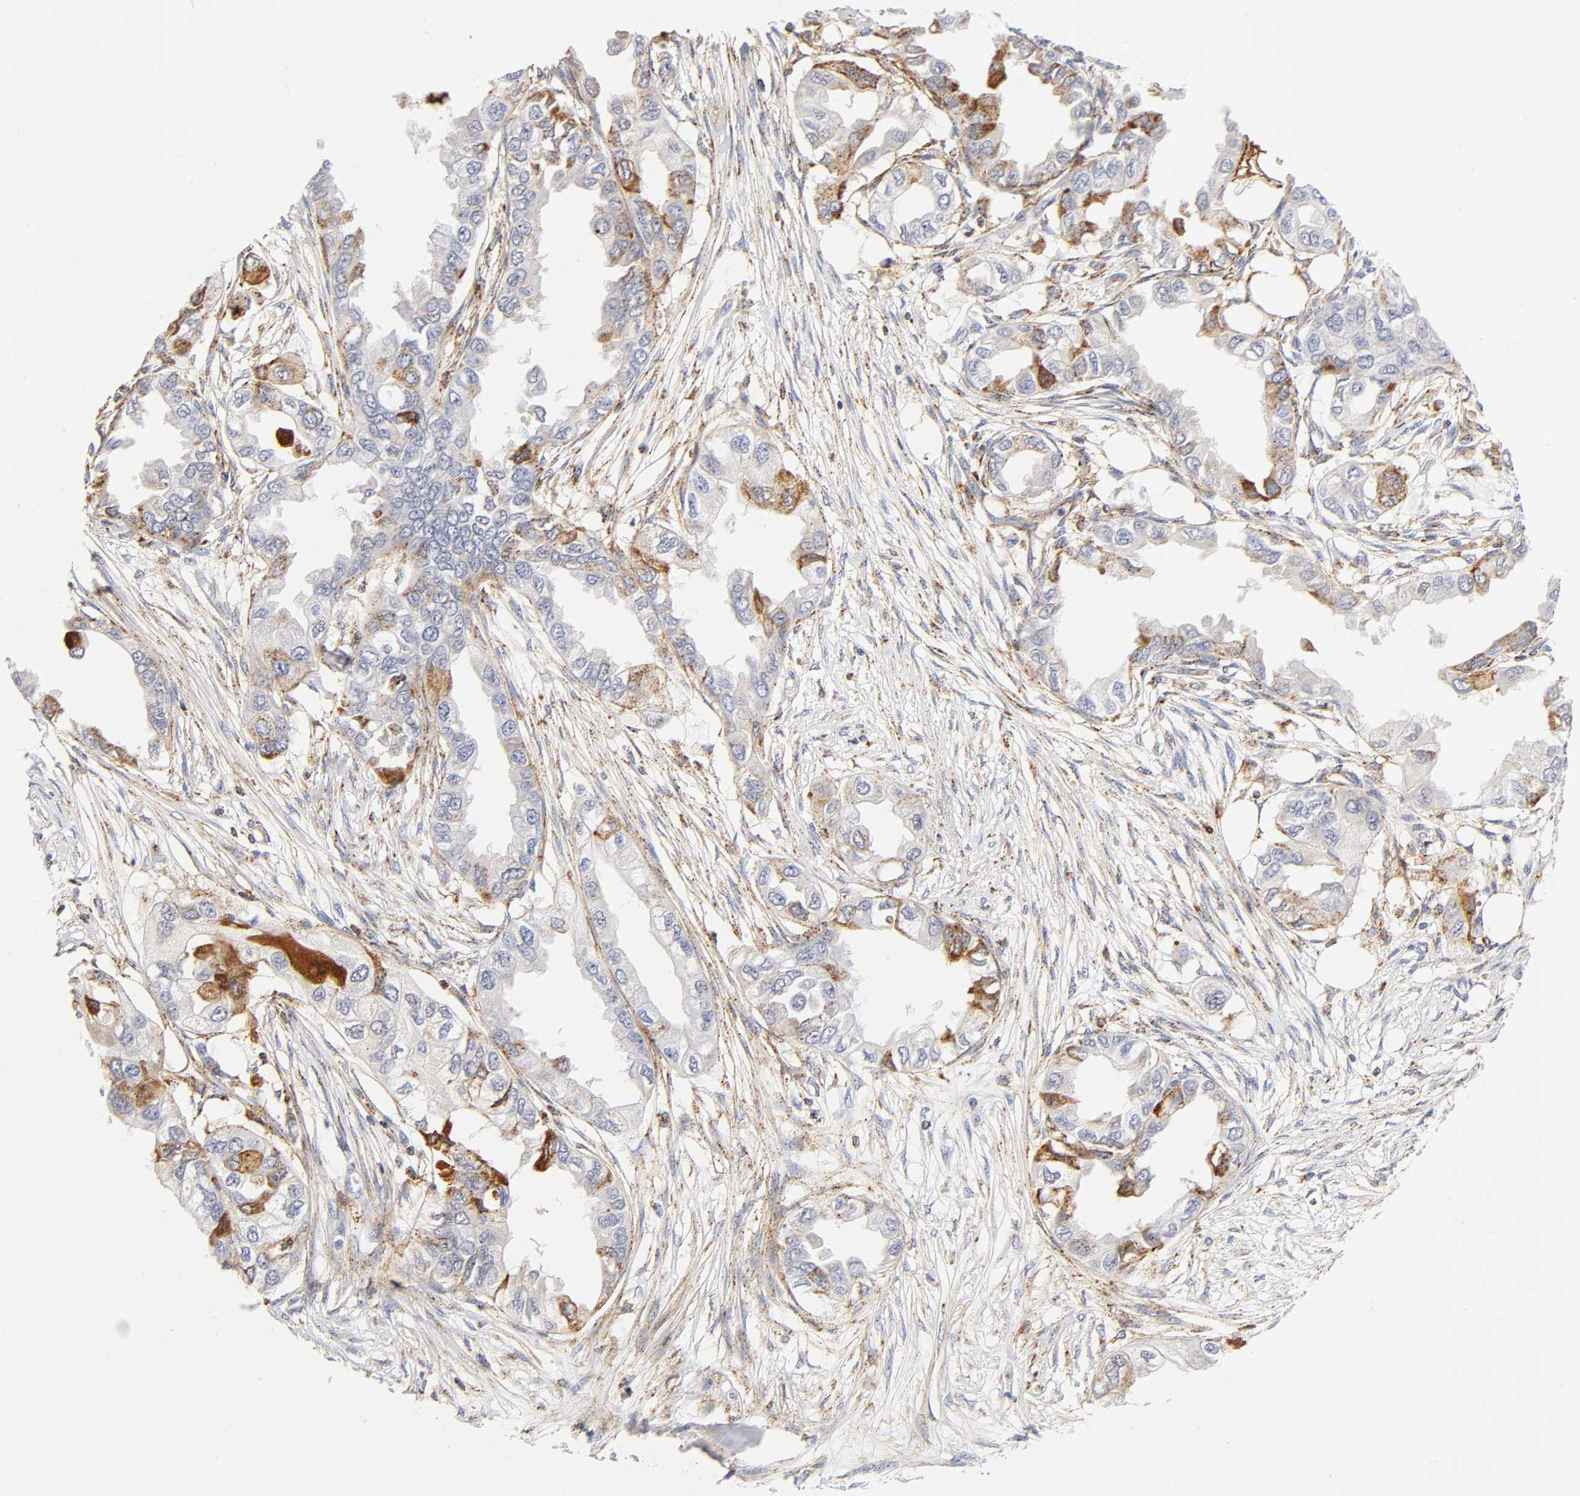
{"staining": {"intensity": "moderate", "quantity": "<25%", "location": "cytoplasmic/membranous"}, "tissue": "endometrial cancer", "cell_type": "Tumor cells", "image_type": "cancer", "snomed": [{"axis": "morphology", "description": "Adenocarcinoma, NOS"}, {"axis": "topography", "description": "Endometrium"}], "caption": "Human adenocarcinoma (endometrial) stained for a protein (brown) reveals moderate cytoplasmic/membranous positive expression in approximately <25% of tumor cells.", "gene": "ANXA7", "patient": {"sex": "female", "age": 67}}